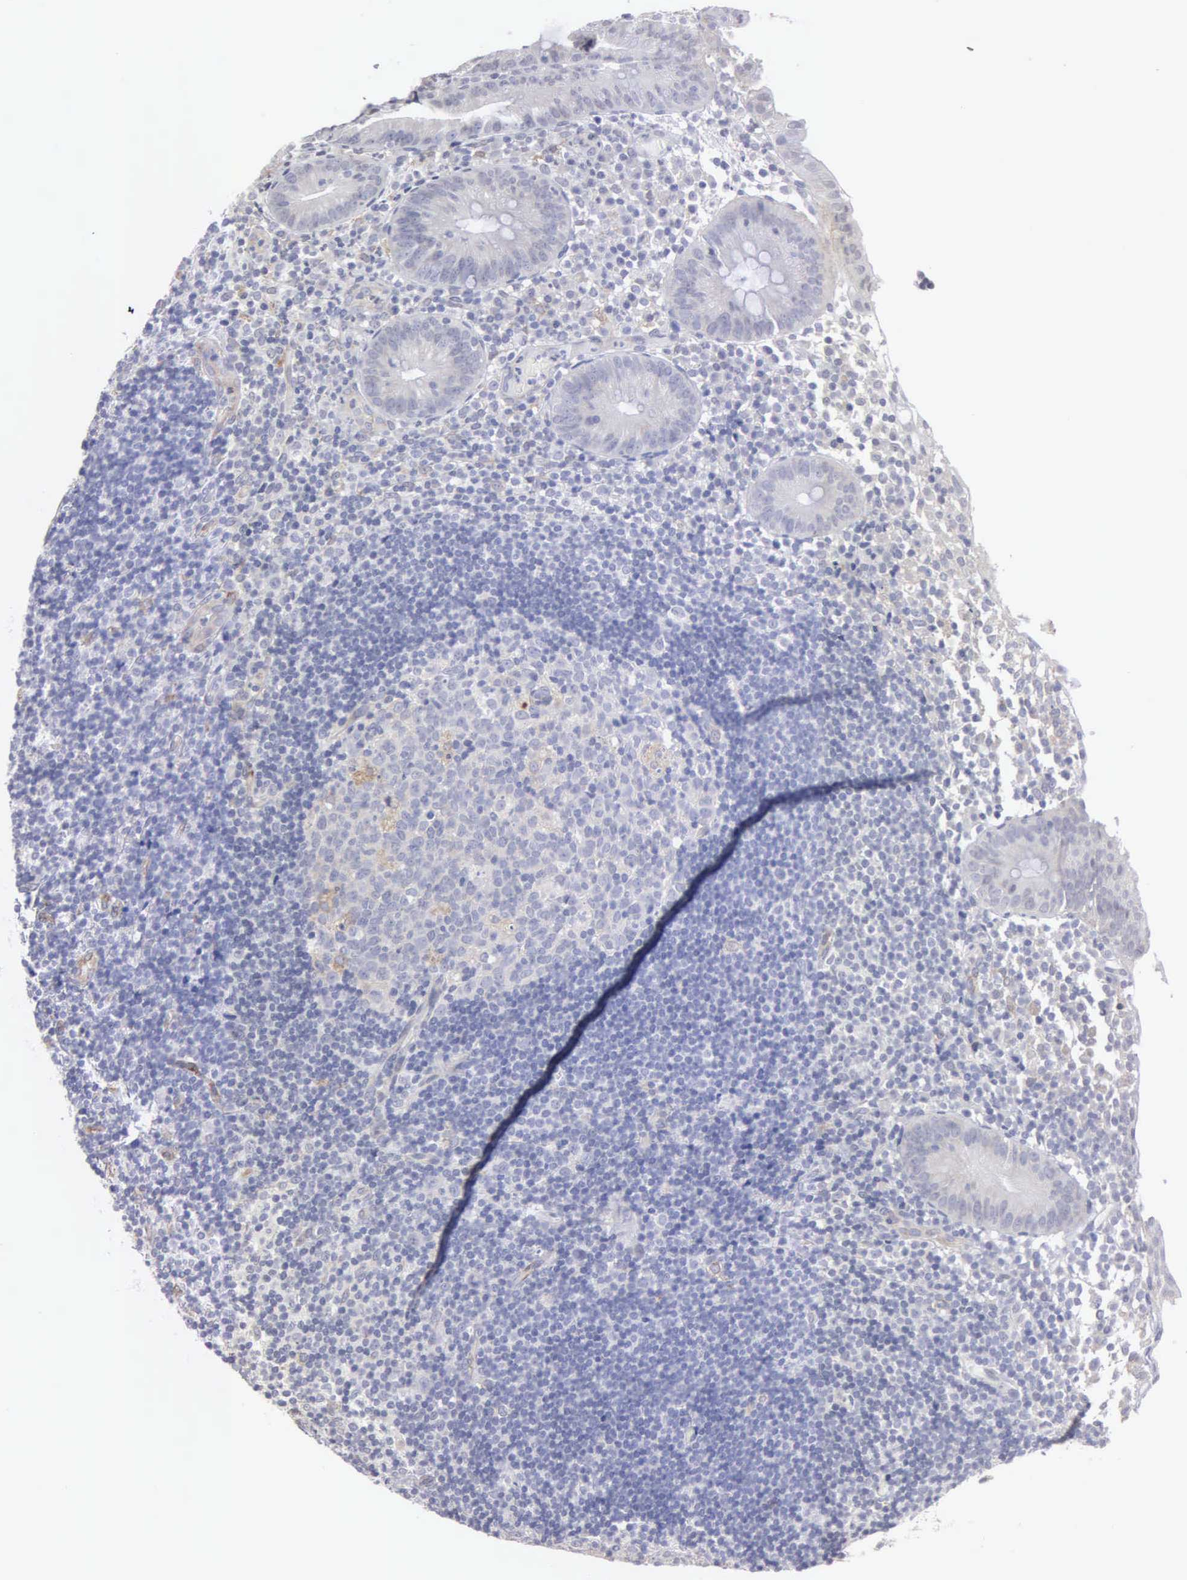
{"staining": {"intensity": "negative", "quantity": "none", "location": "none"}, "tissue": "appendix", "cell_type": "Glandular cells", "image_type": "normal", "snomed": [{"axis": "morphology", "description": "Normal tissue, NOS"}, {"axis": "topography", "description": "Appendix"}], "caption": "Photomicrograph shows no protein staining in glandular cells of normal appendix. Brightfield microscopy of immunohistochemistry stained with DAB (3,3'-diaminobenzidine) (brown) and hematoxylin (blue), captured at high magnification.", "gene": "LIN52", "patient": {"sex": "male", "age": 25}}